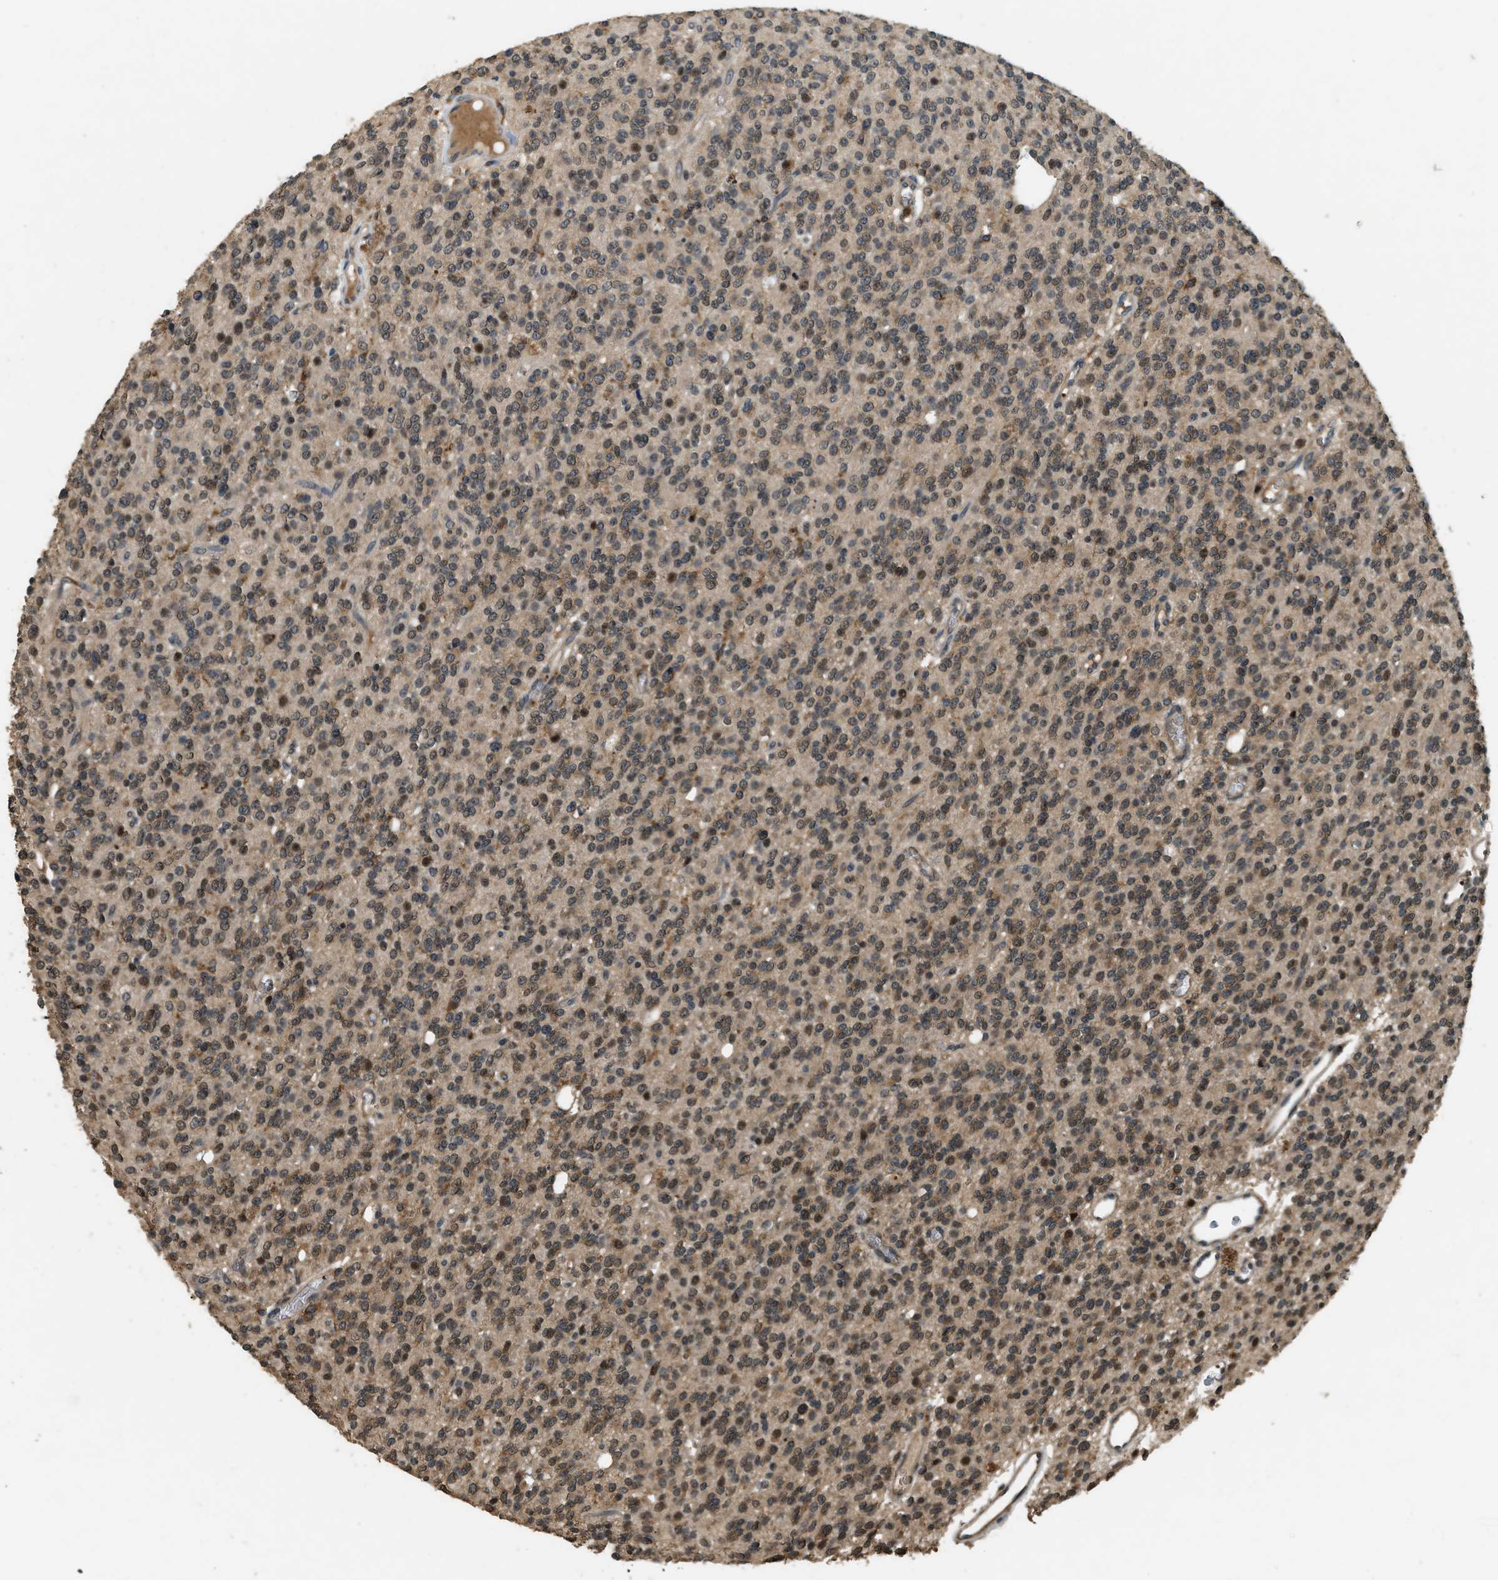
{"staining": {"intensity": "weak", "quantity": ">75%", "location": "cytoplasmic/membranous"}, "tissue": "glioma", "cell_type": "Tumor cells", "image_type": "cancer", "snomed": [{"axis": "morphology", "description": "Glioma, malignant, High grade"}, {"axis": "topography", "description": "Brain"}], "caption": "Tumor cells reveal weak cytoplasmic/membranous staining in approximately >75% of cells in glioma. The staining is performed using DAB (3,3'-diaminobenzidine) brown chromogen to label protein expression. The nuclei are counter-stained blue using hematoxylin.", "gene": "RNF141", "patient": {"sex": "male", "age": 34}}